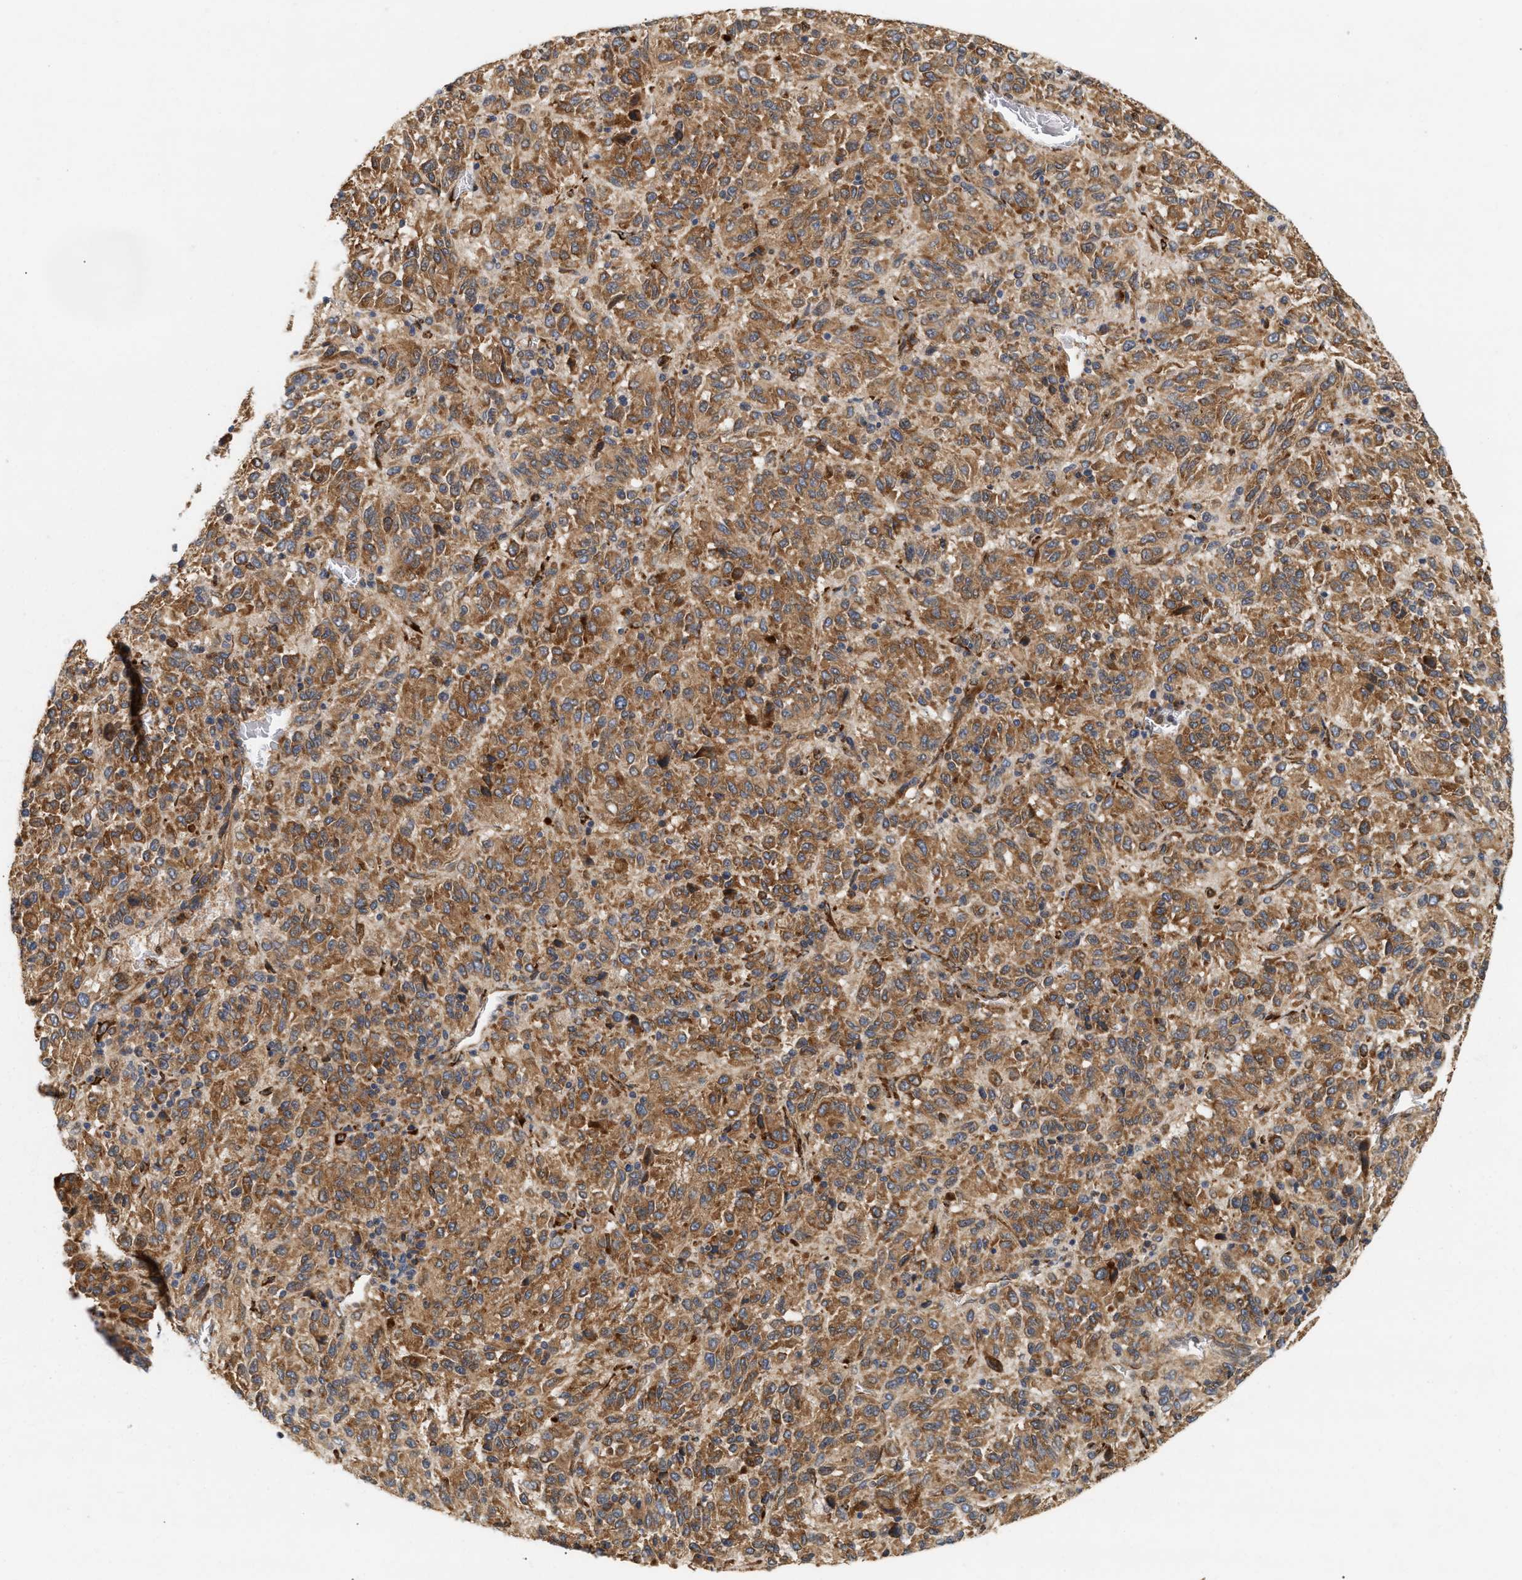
{"staining": {"intensity": "moderate", "quantity": ">75%", "location": "cytoplasmic/membranous"}, "tissue": "melanoma", "cell_type": "Tumor cells", "image_type": "cancer", "snomed": [{"axis": "morphology", "description": "Malignant melanoma, Metastatic site"}, {"axis": "topography", "description": "Lung"}], "caption": "Brown immunohistochemical staining in melanoma reveals moderate cytoplasmic/membranous staining in about >75% of tumor cells.", "gene": "PLCD1", "patient": {"sex": "male", "age": 64}}